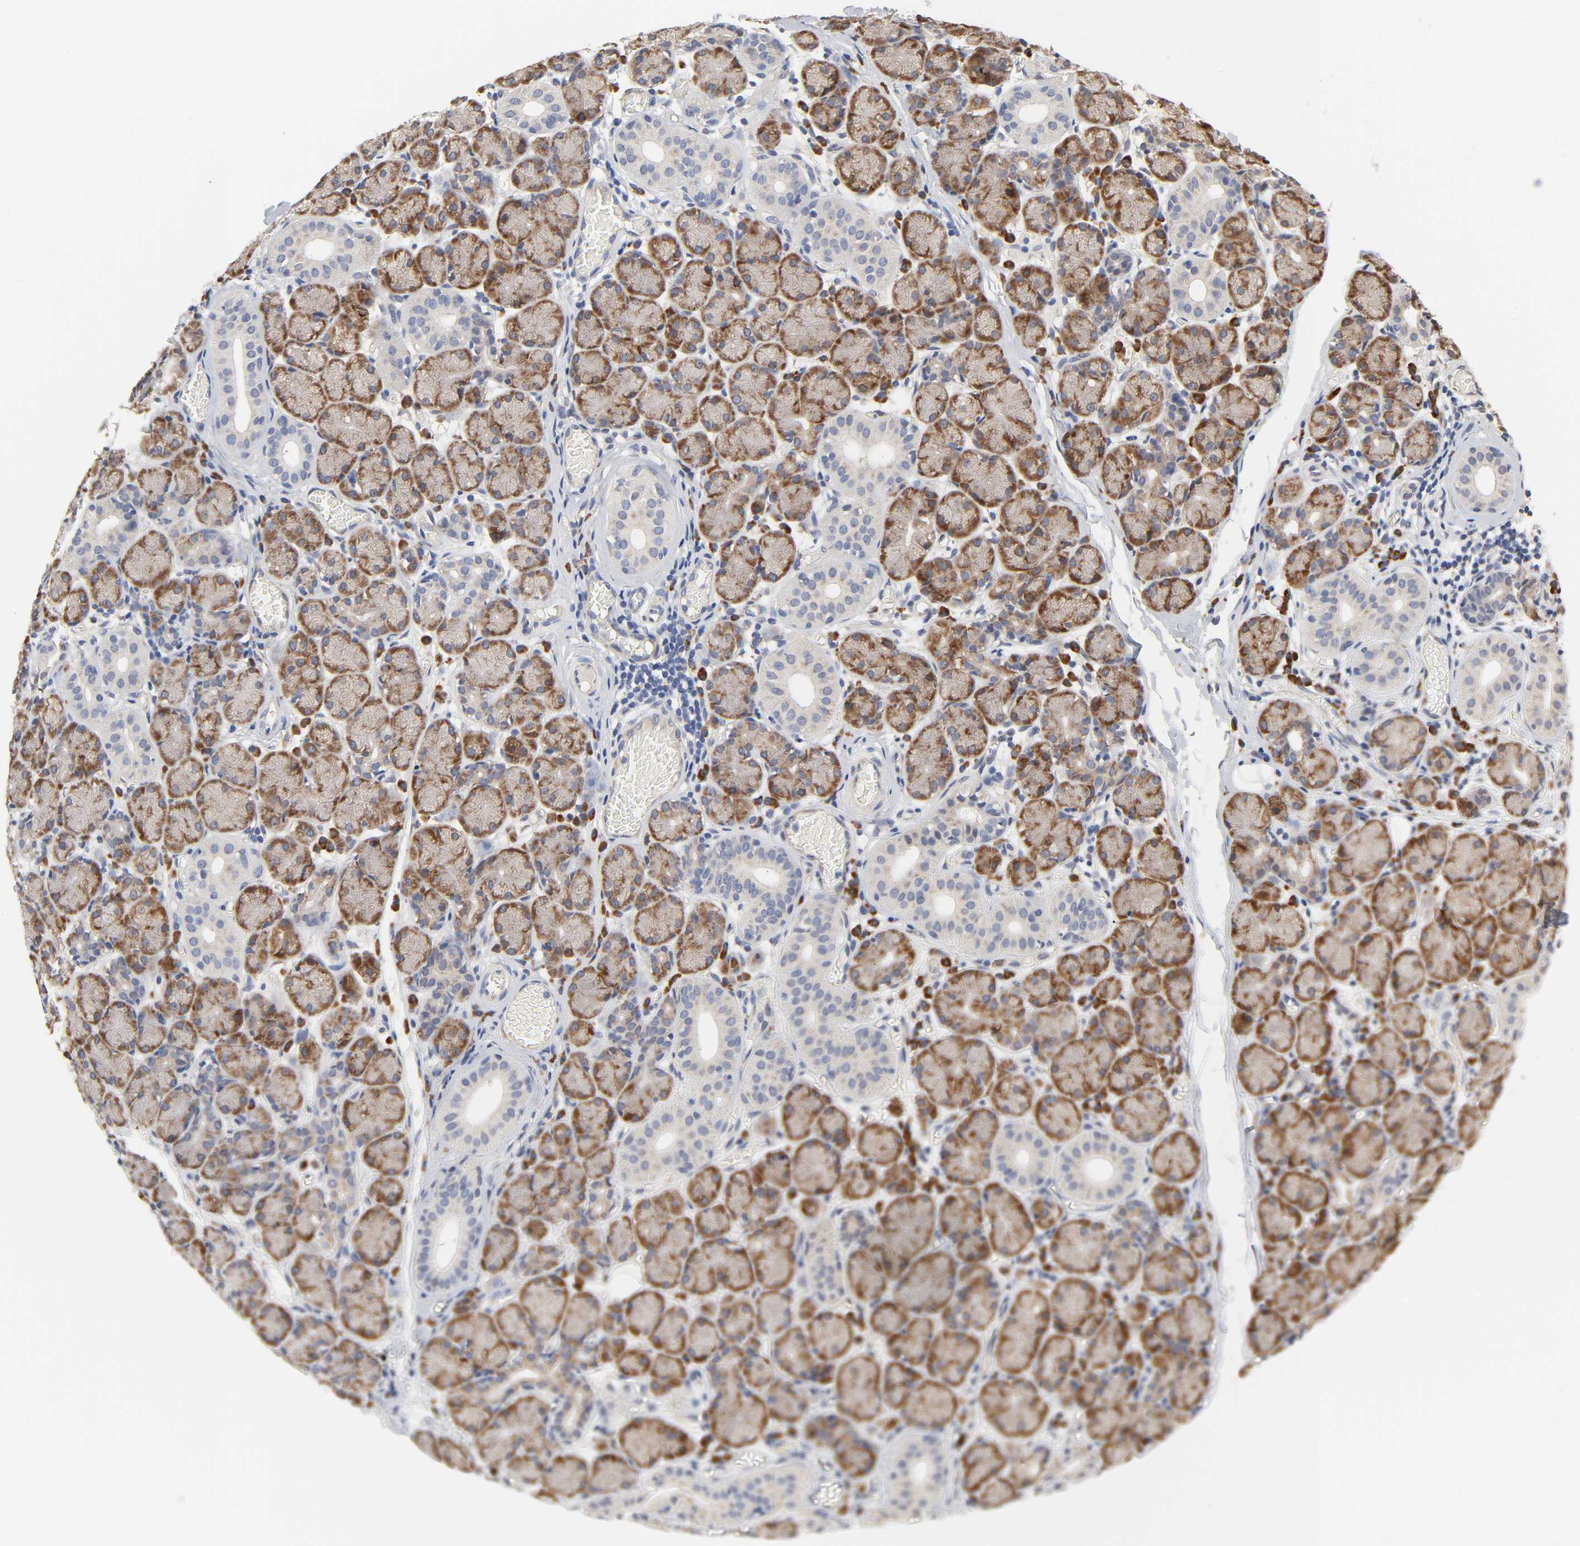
{"staining": {"intensity": "moderate", "quantity": "25%-75%", "location": "cytoplasmic/membranous"}, "tissue": "salivary gland", "cell_type": "Glandular cells", "image_type": "normal", "snomed": [{"axis": "morphology", "description": "Normal tissue, NOS"}, {"axis": "topography", "description": "Salivary gland"}], "caption": "IHC histopathology image of benign human salivary gland stained for a protein (brown), which exhibits medium levels of moderate cytoplasmic/membranous staining in about 25%-75% of glandular cells.", "gene": "HDLBP", "patient": {"sex": "female", "age": 24}}